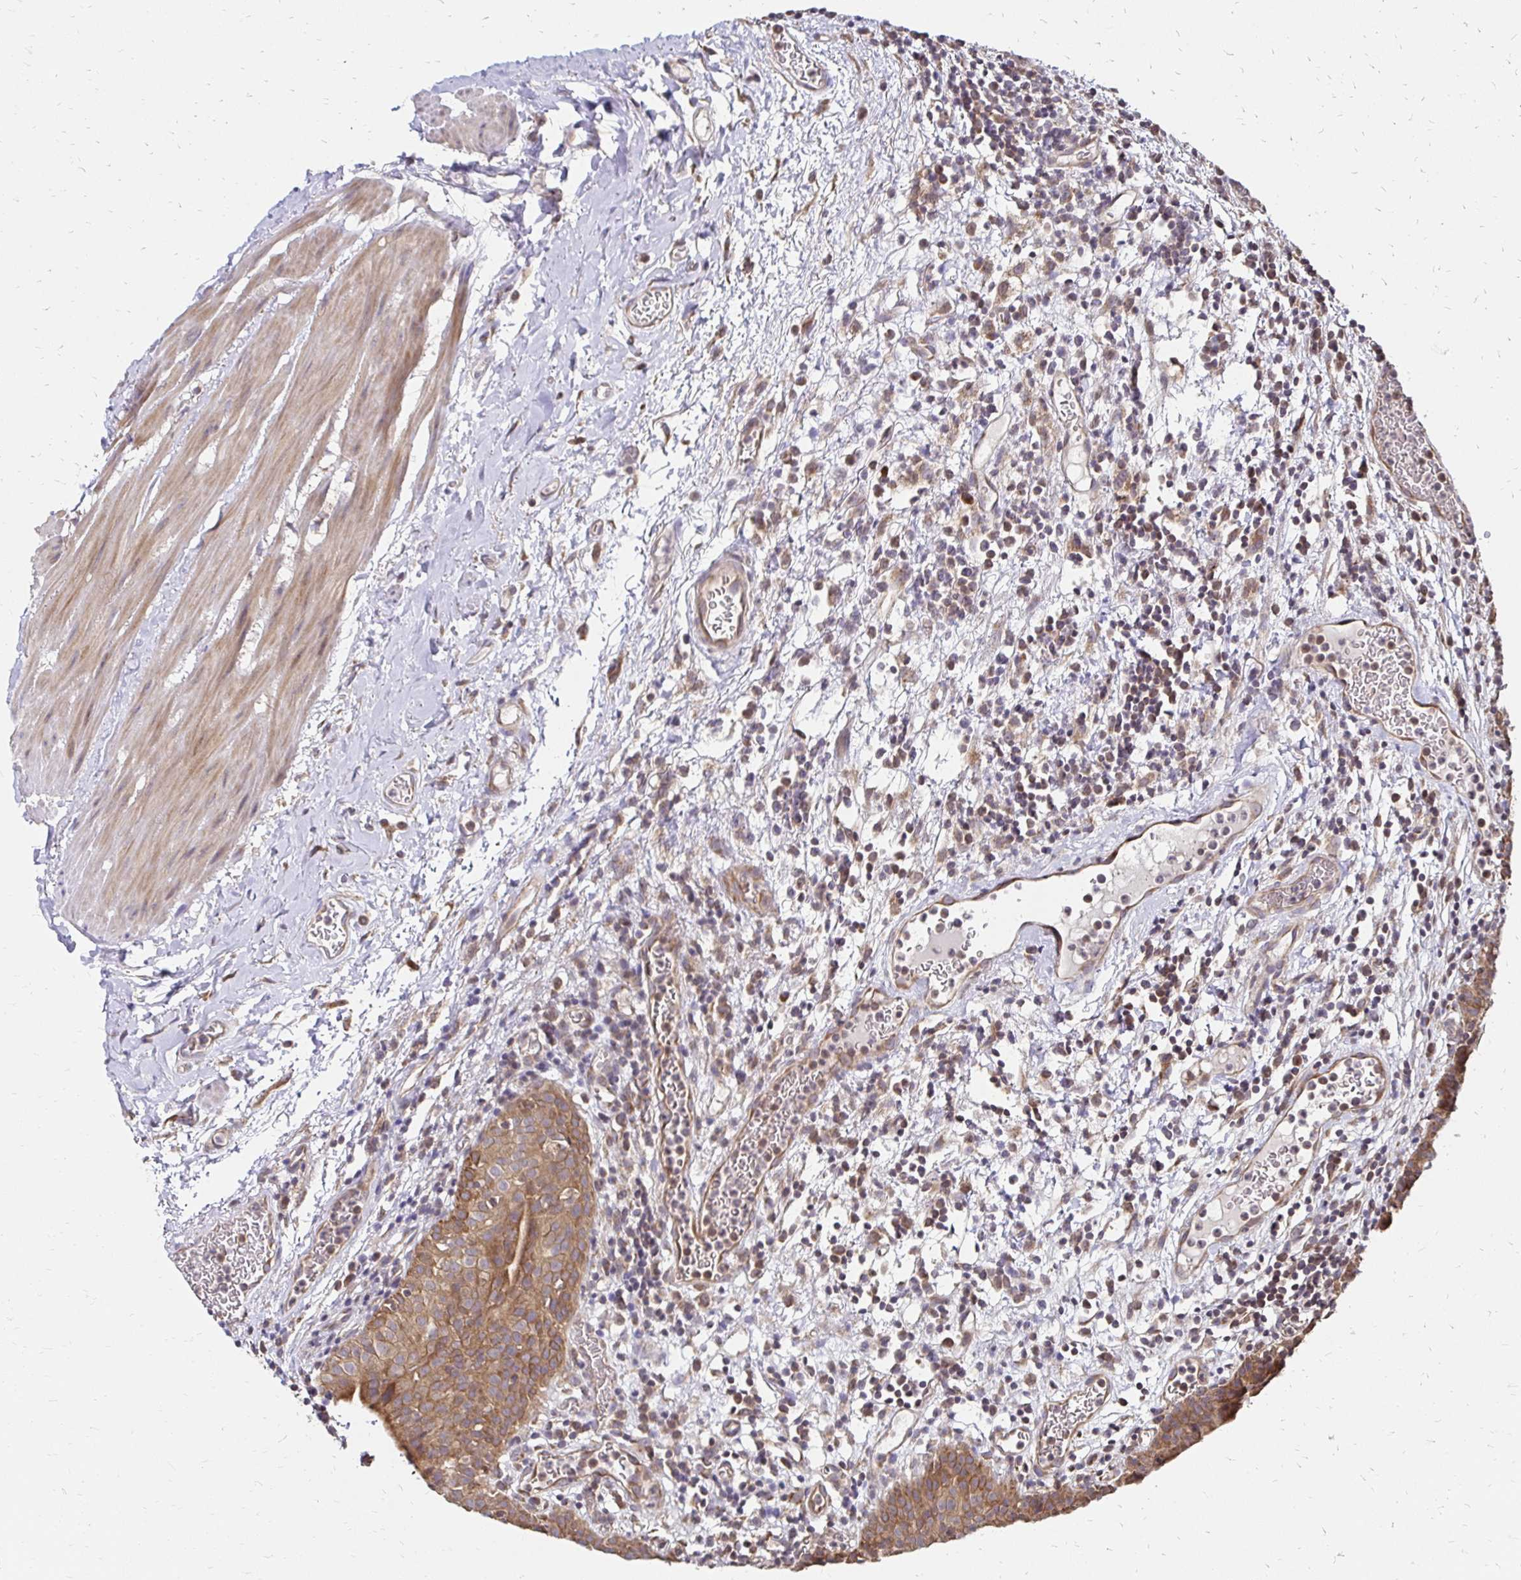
{"staining": {"intensity": "moderate", "quantity": ">75%", "location": "cytoplasmic/membranous"}, "tissue": "urinary bladder", "cell_type": "Urothelial cells", "image_type": "normal", "snomed": [{"axis": "morphology", "description": "Normal tissue, NOS"}, {"axis": "morphology", "description": "Inflammation, NOS"}, {"axis": "topography", "description": "Urinary bladder"}], "caption": "Unremarkable urinary bladder was stained to show a protein in brown. There is medium levels of moderate cytoplasmic/membranous positivity in approximately >75% of urothelial cells. (DAB IHC with brightfield microscopy, high magnification).", "gene": "ZW10", "patient": {"sex": "male", "age": 57}}